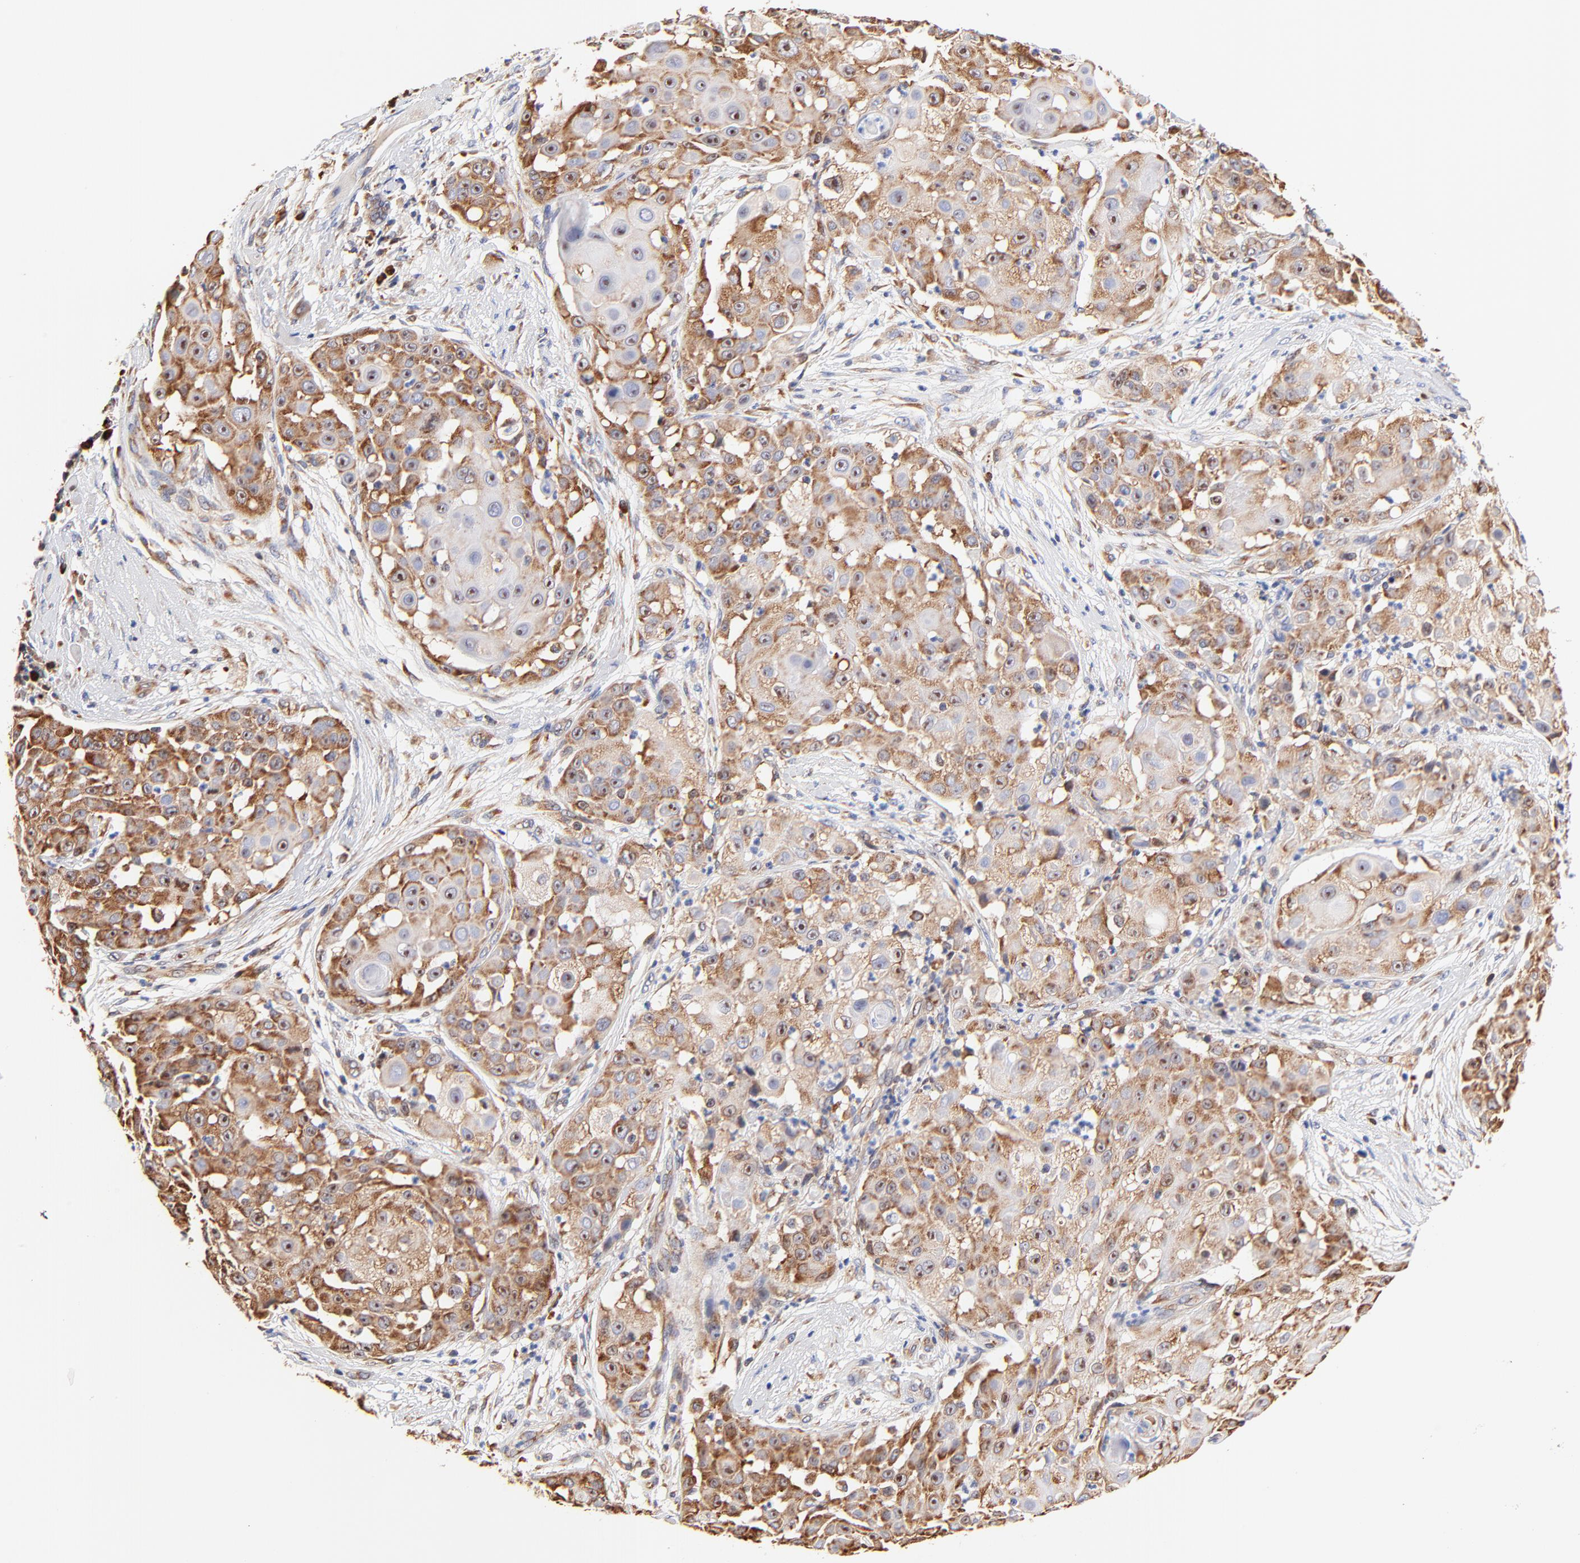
{"staining": {"intensity": "strong", "quantity": ">75%", "location": "cytoplasmic/membranous,nuclear"}, "tissue": "skin cancer", "cell_type": "Tumor cells", "image_type": "cancer", "snomed": [{"axis": "morphology", "description": "Squamous cell carcinoma, NOS"}, {"axis": "topography", "description": "Skin"}], "caption": "Brown immunohistochemical staining in skin squamous cell carcinoma exhibits strong cytoplasmic/membranous and nuclear staining in approximately >75% of tumor cells.", "gene": "RPL27", "patient": {"sex": "female", "age": 57}}